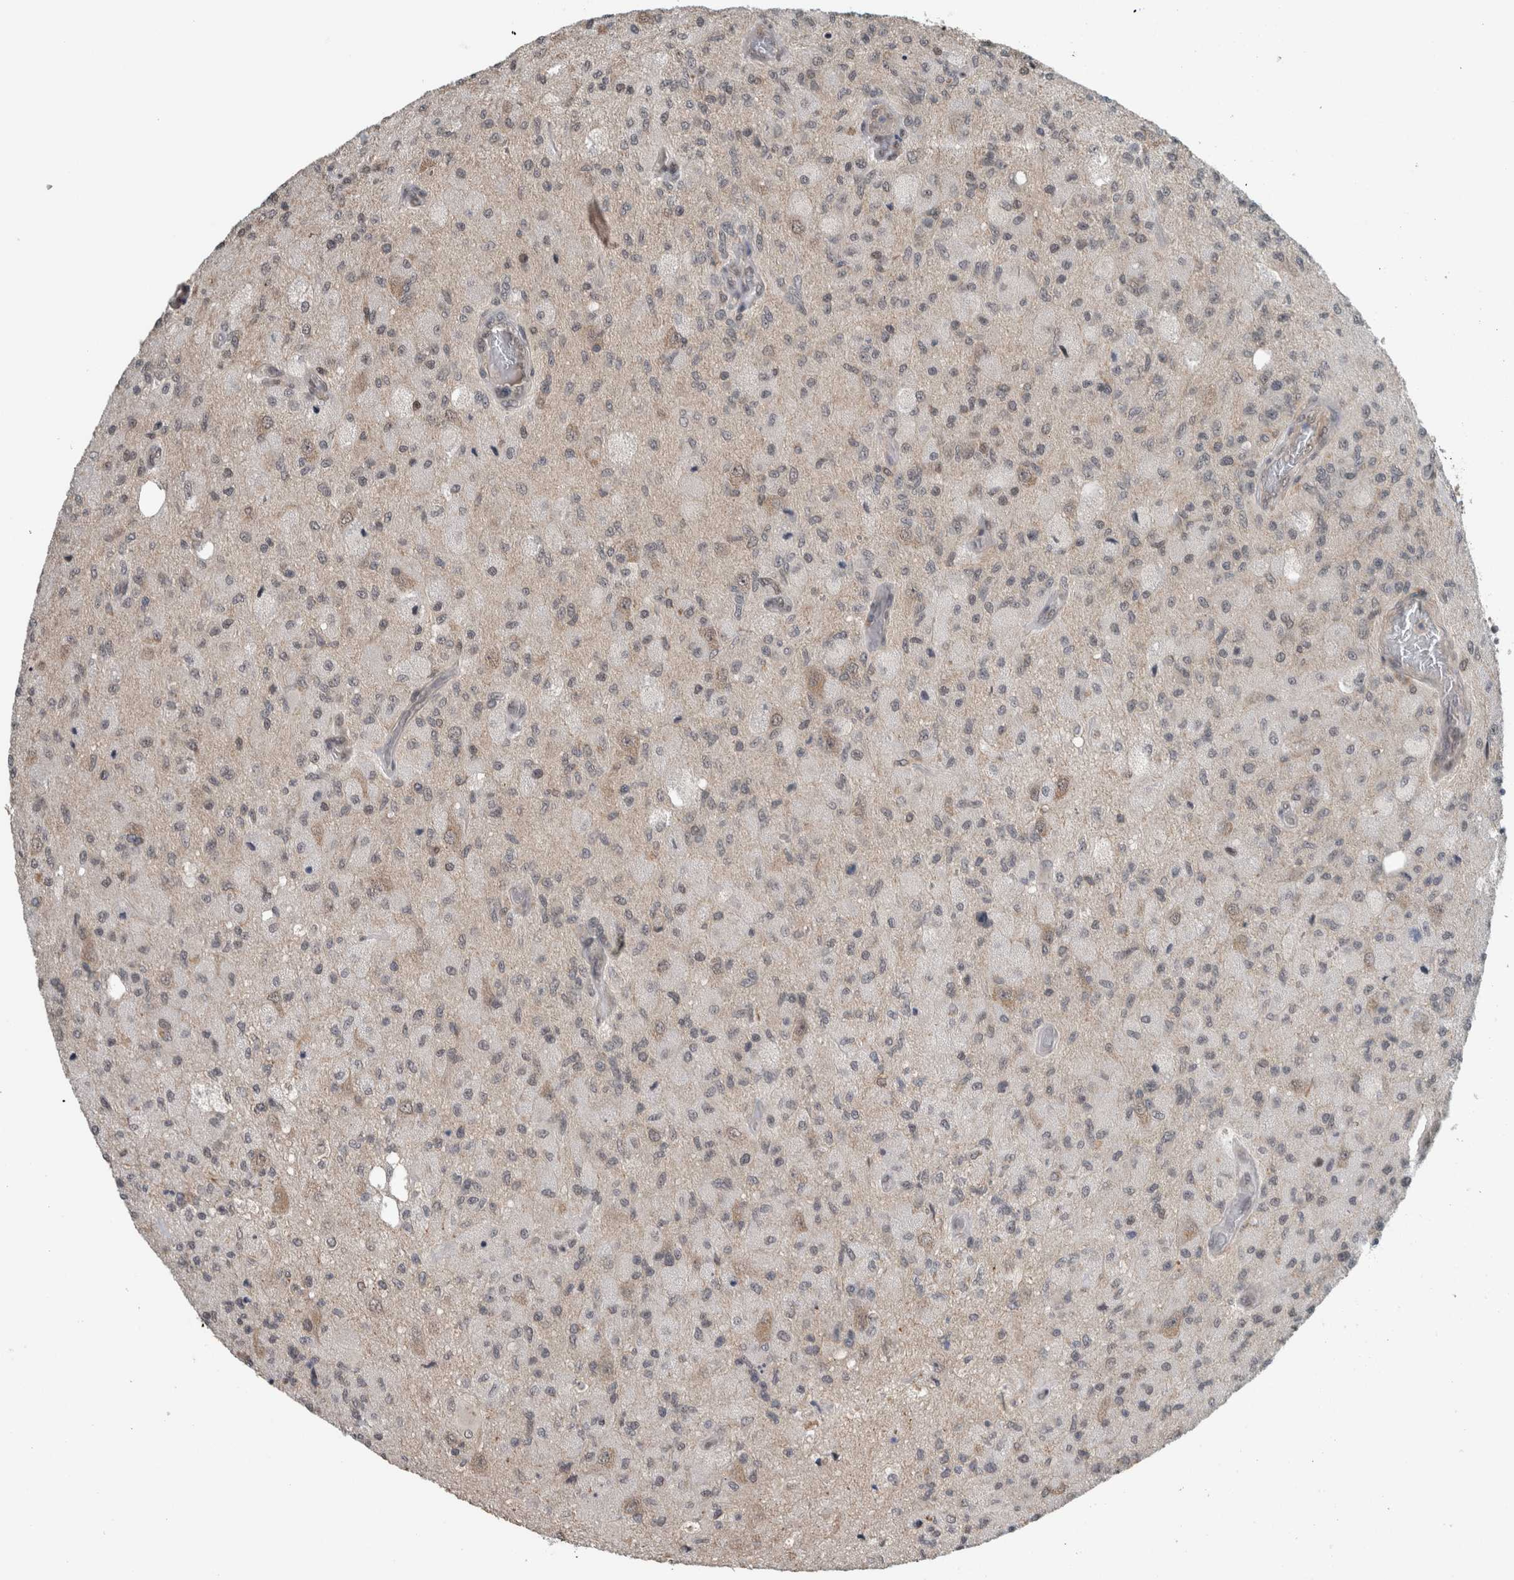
{"staining": {"intensity": "negative", "quantity": "none", "location": "none"}, "tissue": "glioma", "cell_type": "Tumor cells", "image_type": "cancer", "snomed": [{"axis": "morphology", "description": "Normal tissue, NOS"}, {"axis": "morphology", "description": "Glioma, malignant, High grade"}, {"axis": "topography", "description": "Cerebral cortex"}], "caption": "IHC histopathology image of glioma stained for a protein (brown), which shows no expression in tumor cells.", "gene": "SPAG7", "patient": {"sex": "male", "age": 77}}